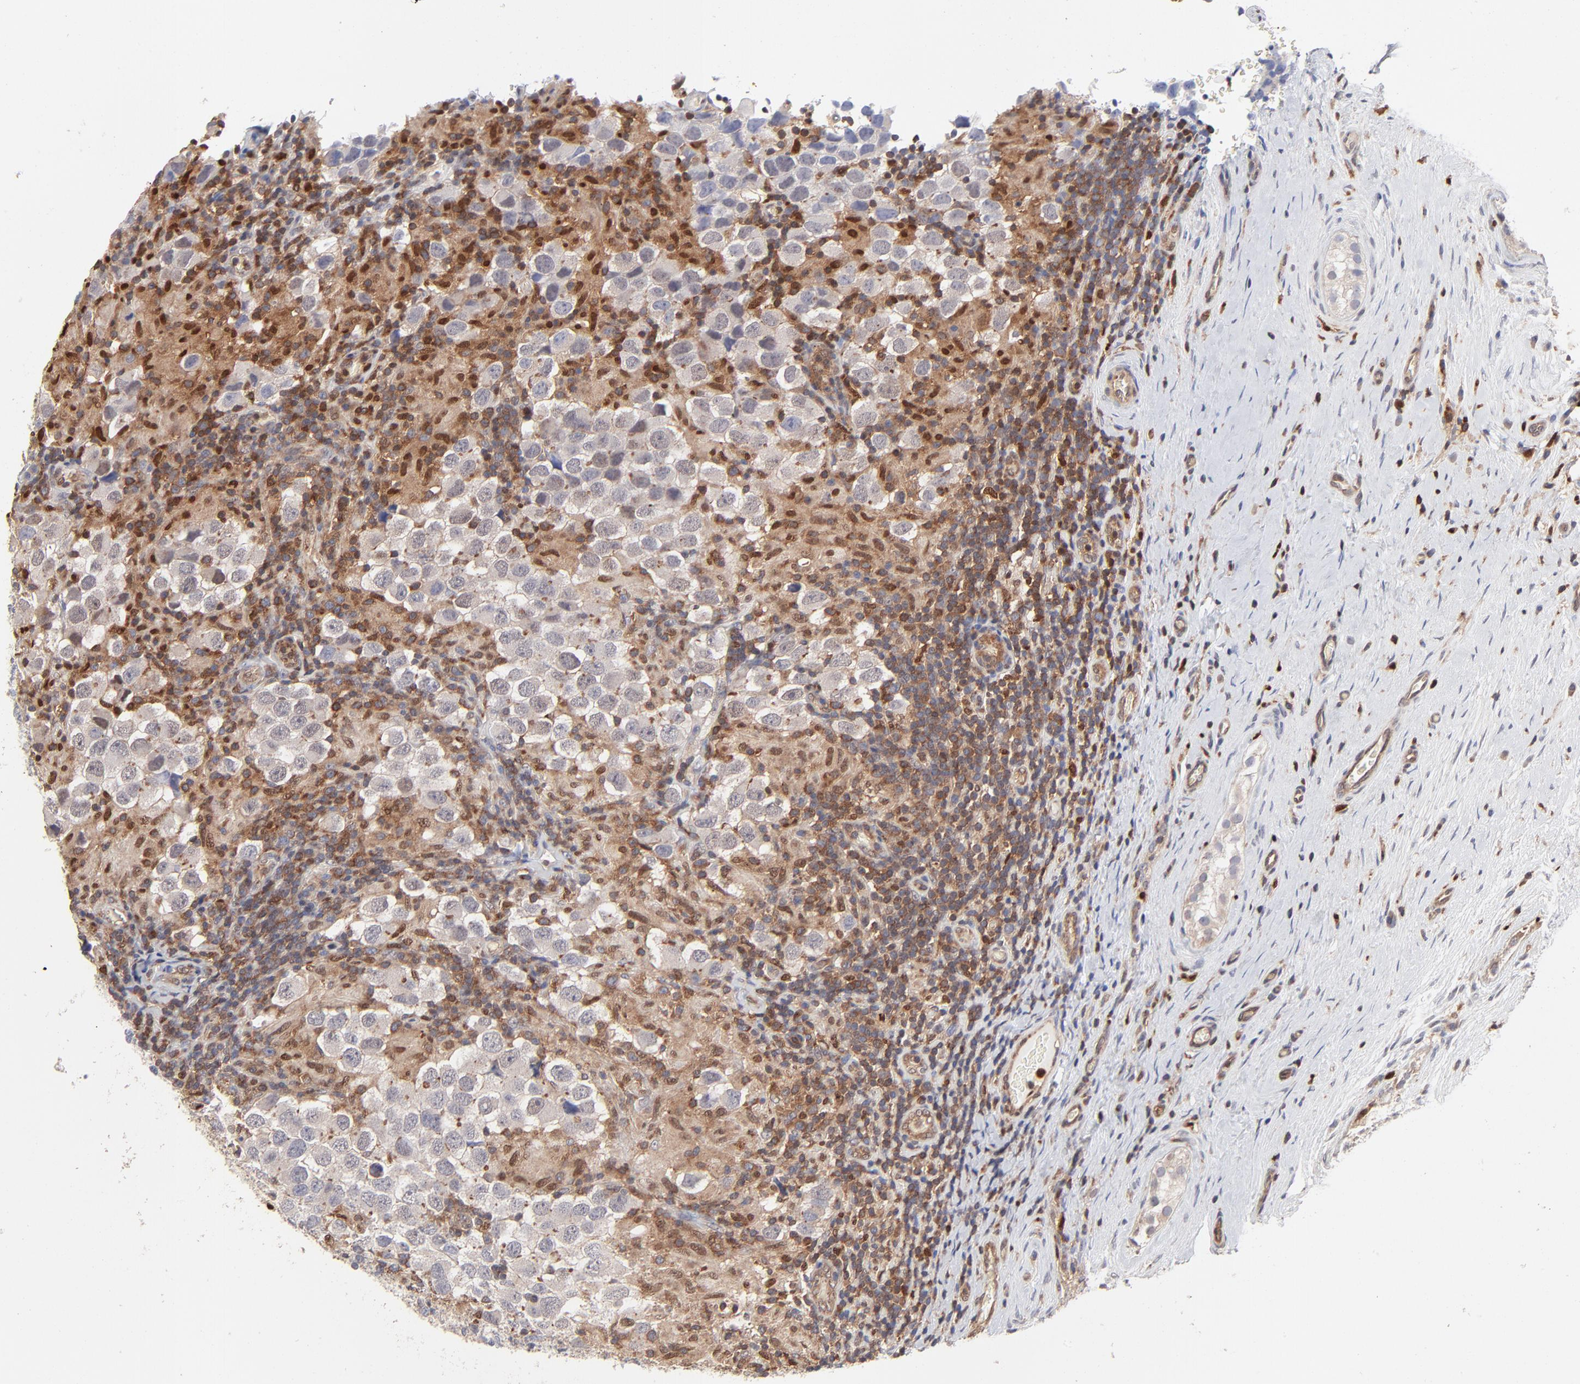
{"staining": {"intensity": "negative", "quantity": "none", "location": "none"}, "tissue": "testis cancer", "cell_type": "Tumor cells", "image_type": "cancer", "snomed": [{"axis": "morphology", "description": "Carcinoma, Embryonal, NOS"}, {"axis": "topography", "description": "Testis"}], "caption": "Photomicrograph shows no significant protein staining in tumor cells of testis cancer (embryonal carcinoma). (DAB (3,3'-diaminobenzidine) immunohistochemistry visualized using brightfield microscopy, high magnification).", "gene": "ARHGEF6", "patient": {"sex": "male", "age": 21}}